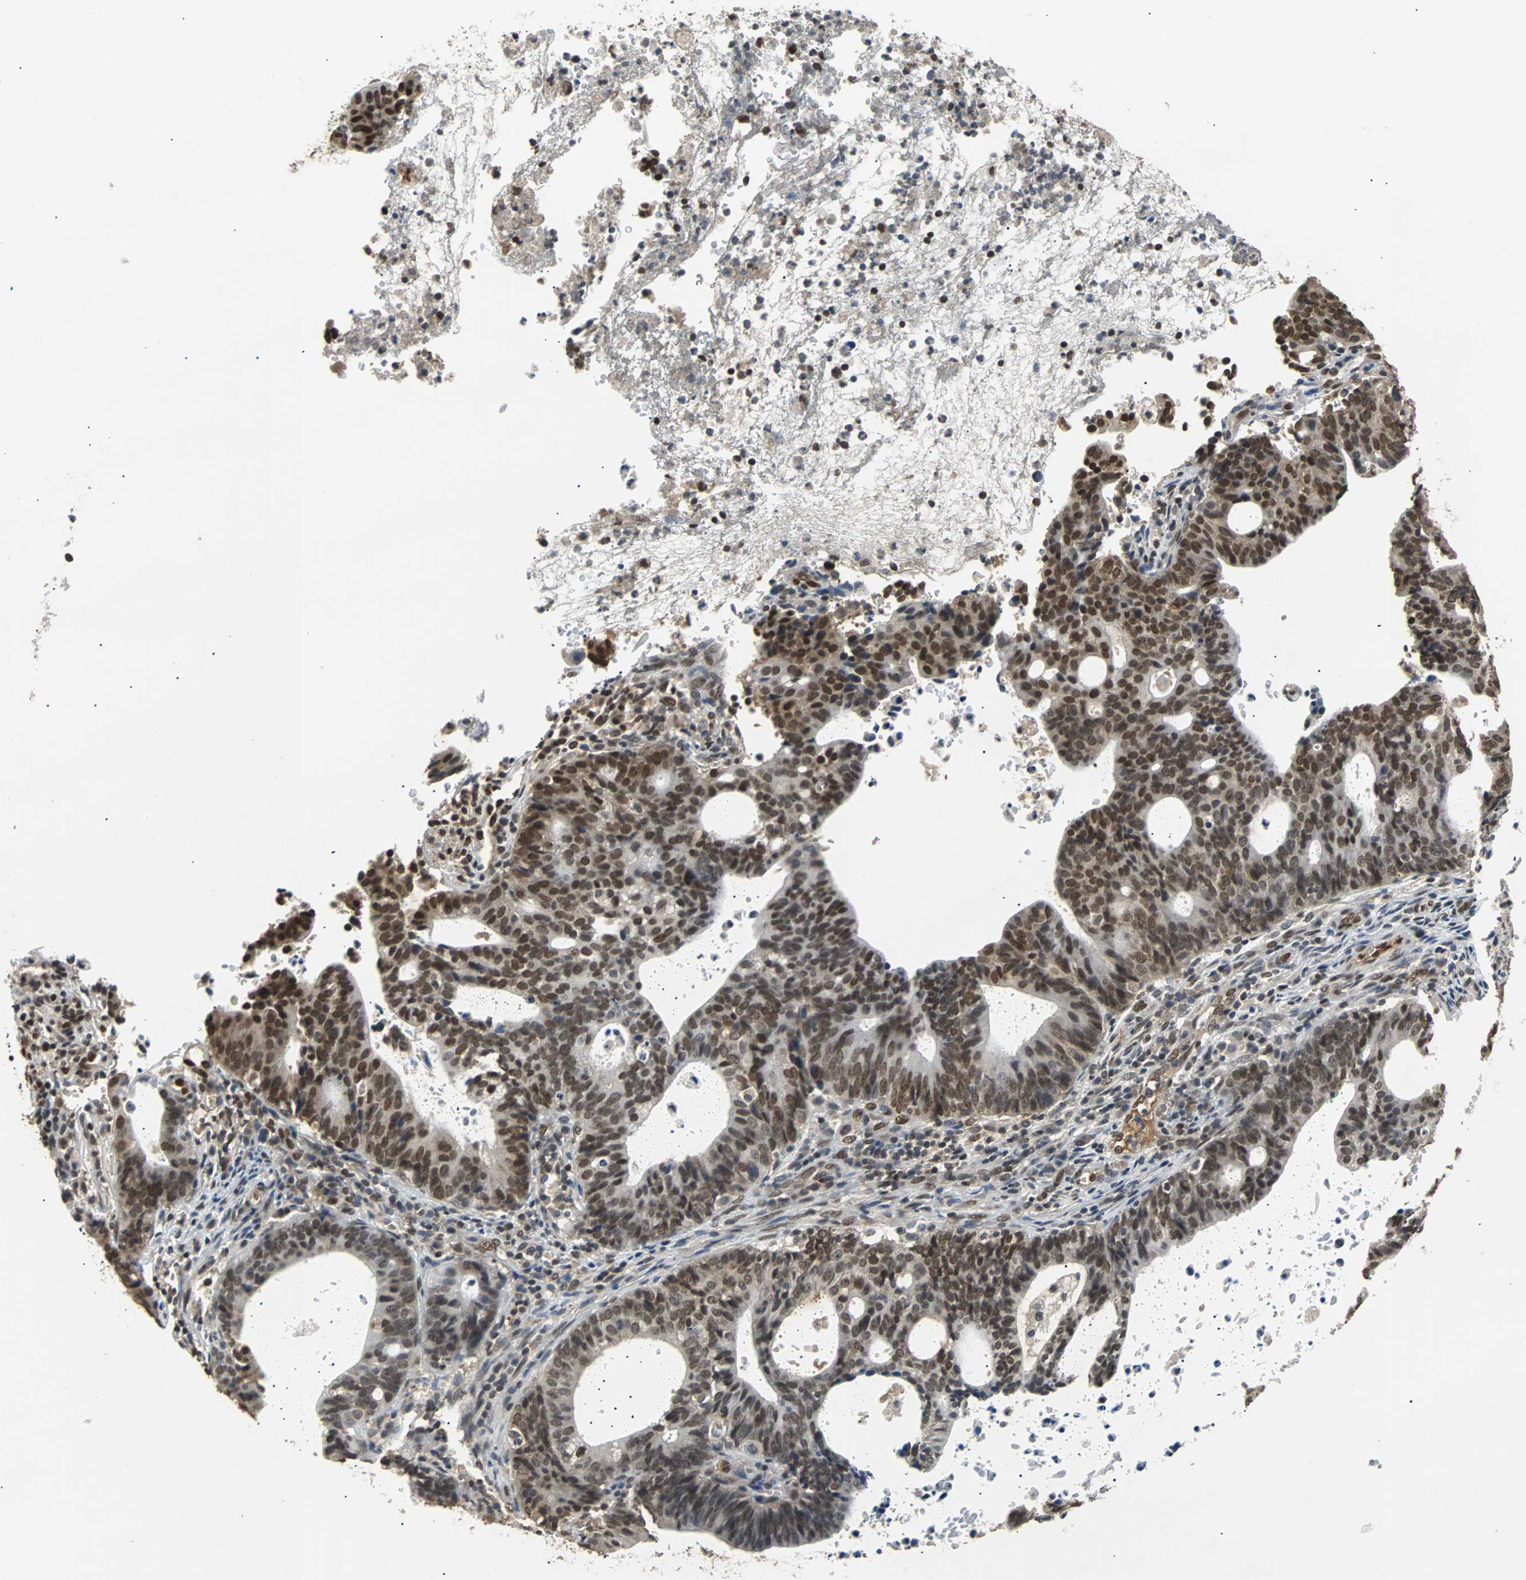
{"staining": {"intensity": "moderate", "quantity": ">75%", "location": "nuclear"}, "tissue": "endometrial cancer", "cell_type": "Tumor cells", "image_type": "cancer", "snomed": [{"axis": "morphology", "description": "Adenocarcinoma, NOS"}, {"axis": "topography", "description": "Uterus"}], "caption": "IHC of adenocarcinoma (endometrial) reveals medium levels of moderate nuclear expression in approximately >75% of tumor cells.", "gene": "PHC1", "patient": {"sex": "female", "age": 83}}